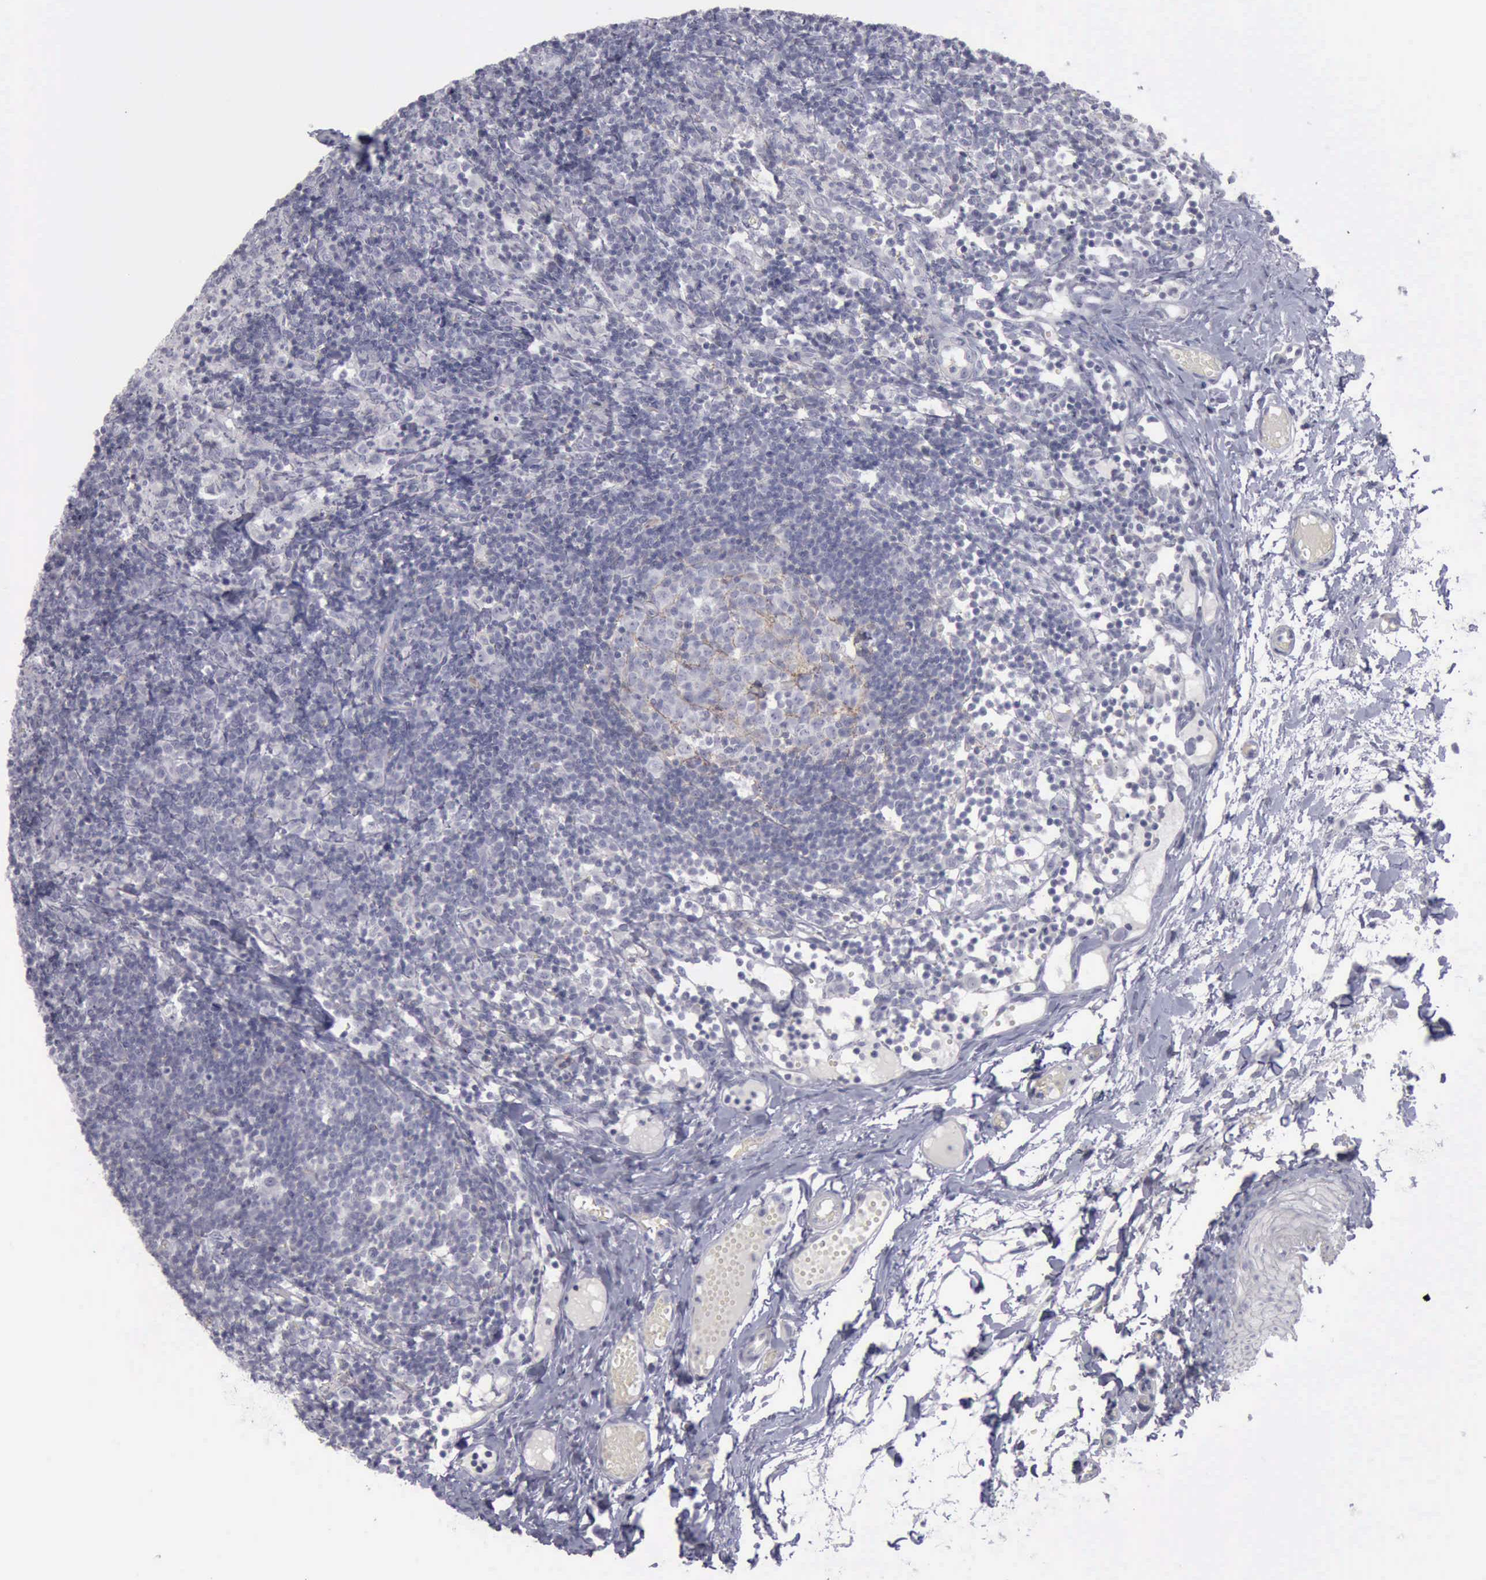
{"staining": {"intensity": "moderate", "quantity": "<25%", "location": "cytoplasmic/membranous"}, "tissue": "lymph node", "cell_type": "Germinal center cells", "image_type": "normal", "snomed": [{"axis": "morphology", "description": "Normal tissue, NOS"}, {"axis": "morphology", "description": "Inflammation, NOS"}, {"axis": "topography", "description": "Lymph node"}, {"axis": "topography", "description": "Salivary gland"}], "caption": "Immunohistochemistry (DAB (3,3'-diaminobenzidine)) staining of normal human lymph node demonstrates moderate cytoplasmic/membranous protein expression in about <25% of germinal center cells.", "gene": "CDH2", "patient": {"sex": "male", "age": 3}}